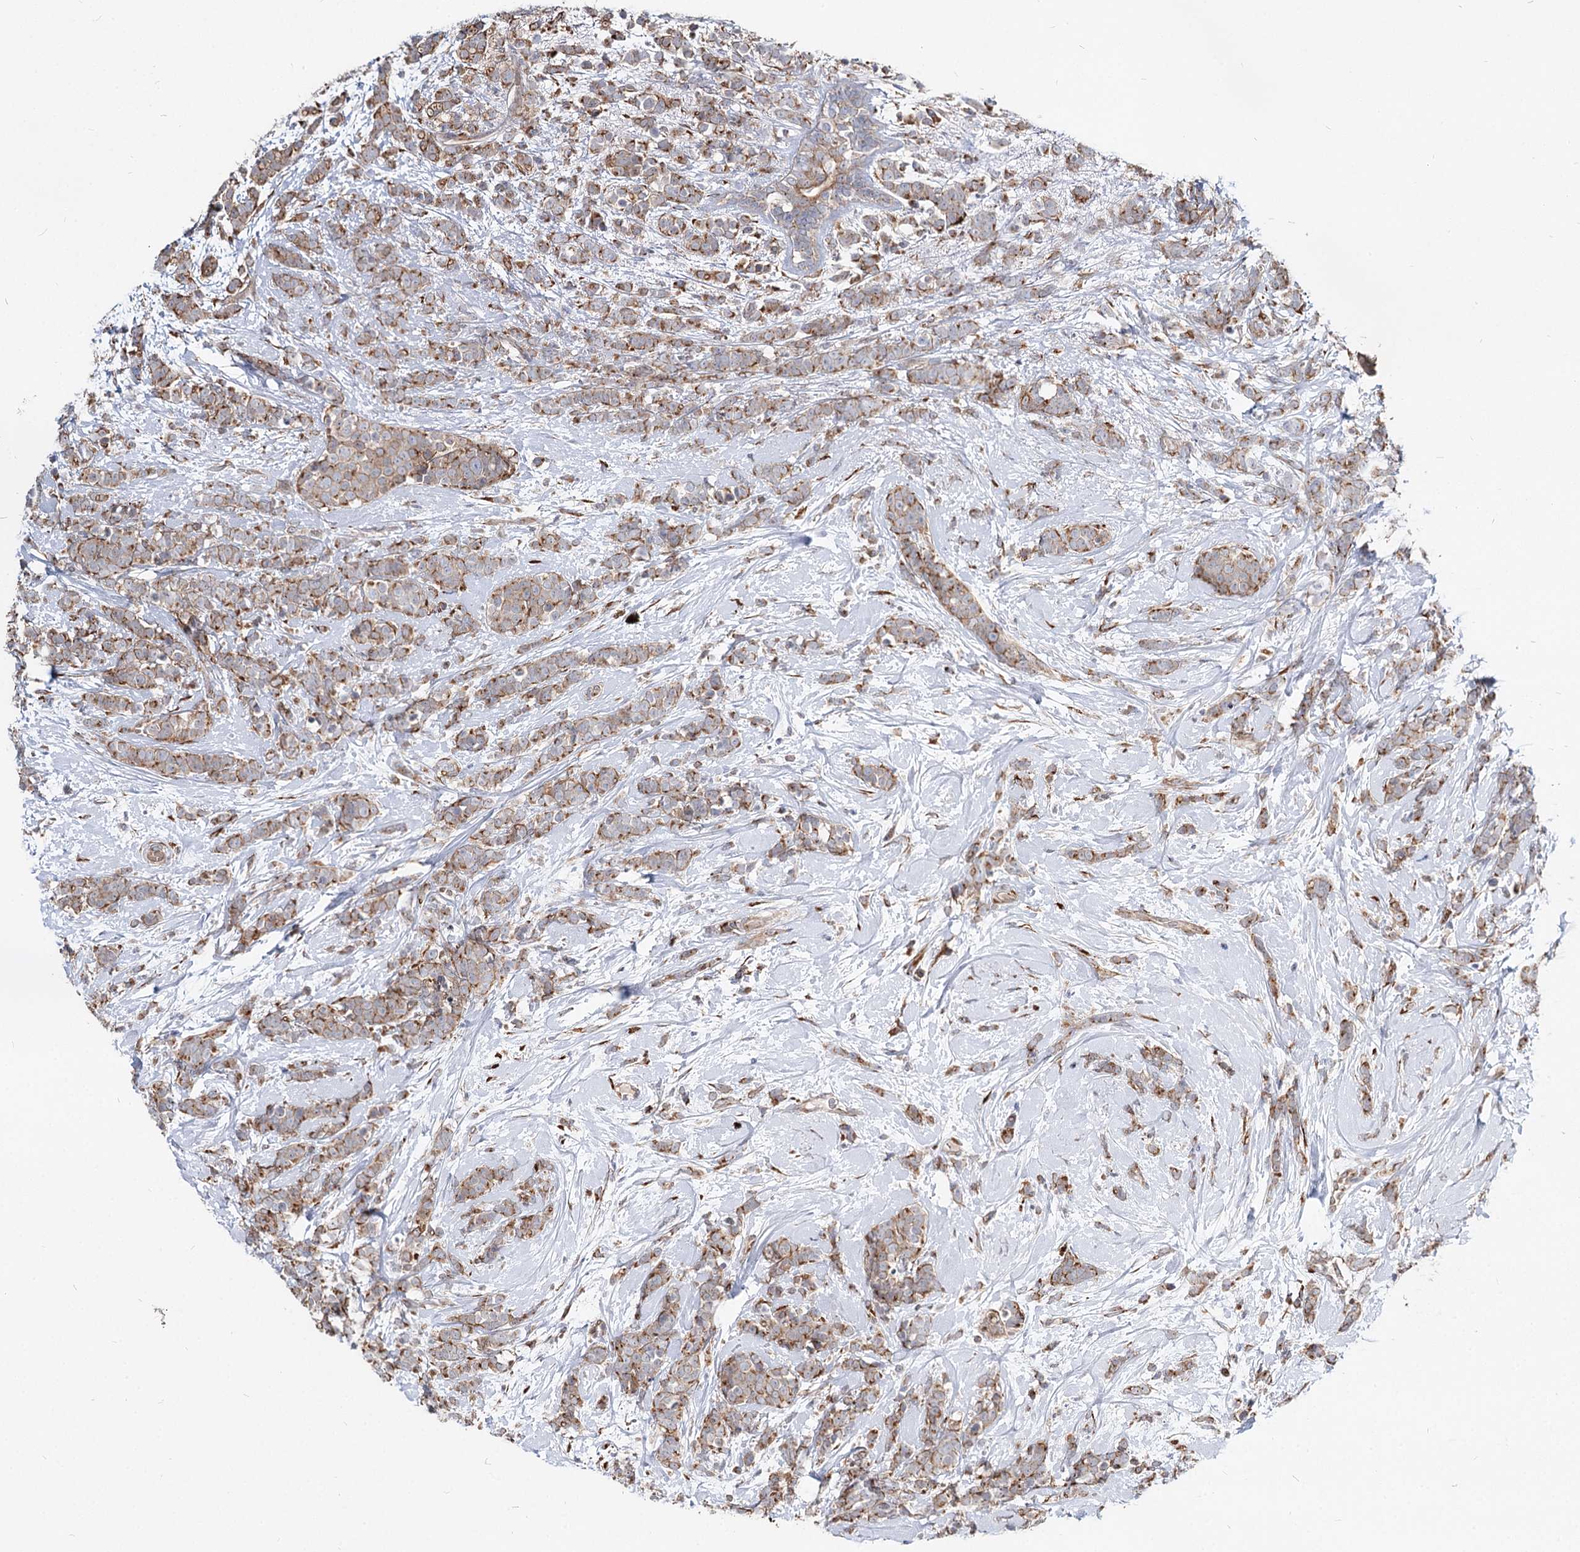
{"staining": {"intensity": "moderate", "quantity": ">75%", "location": "cytoplasmic/membranous"}, "tissue": "breast cancer", "cell_type": "Tumor cells", "image_type": "cancer", "snomed": [{"axis": "morphology", "description": "Lobular carcinoma"}, {"axis": "topography", "description": "Breast"}], "caption": "A micrograph of breast cancer (lobular carcinoma) stained for a protein demonstrates moderate cytoplasmic/membranous brown staining in tumor cells.", "gene": "SPART", "patient": {"sex": "female", "age": 58}}